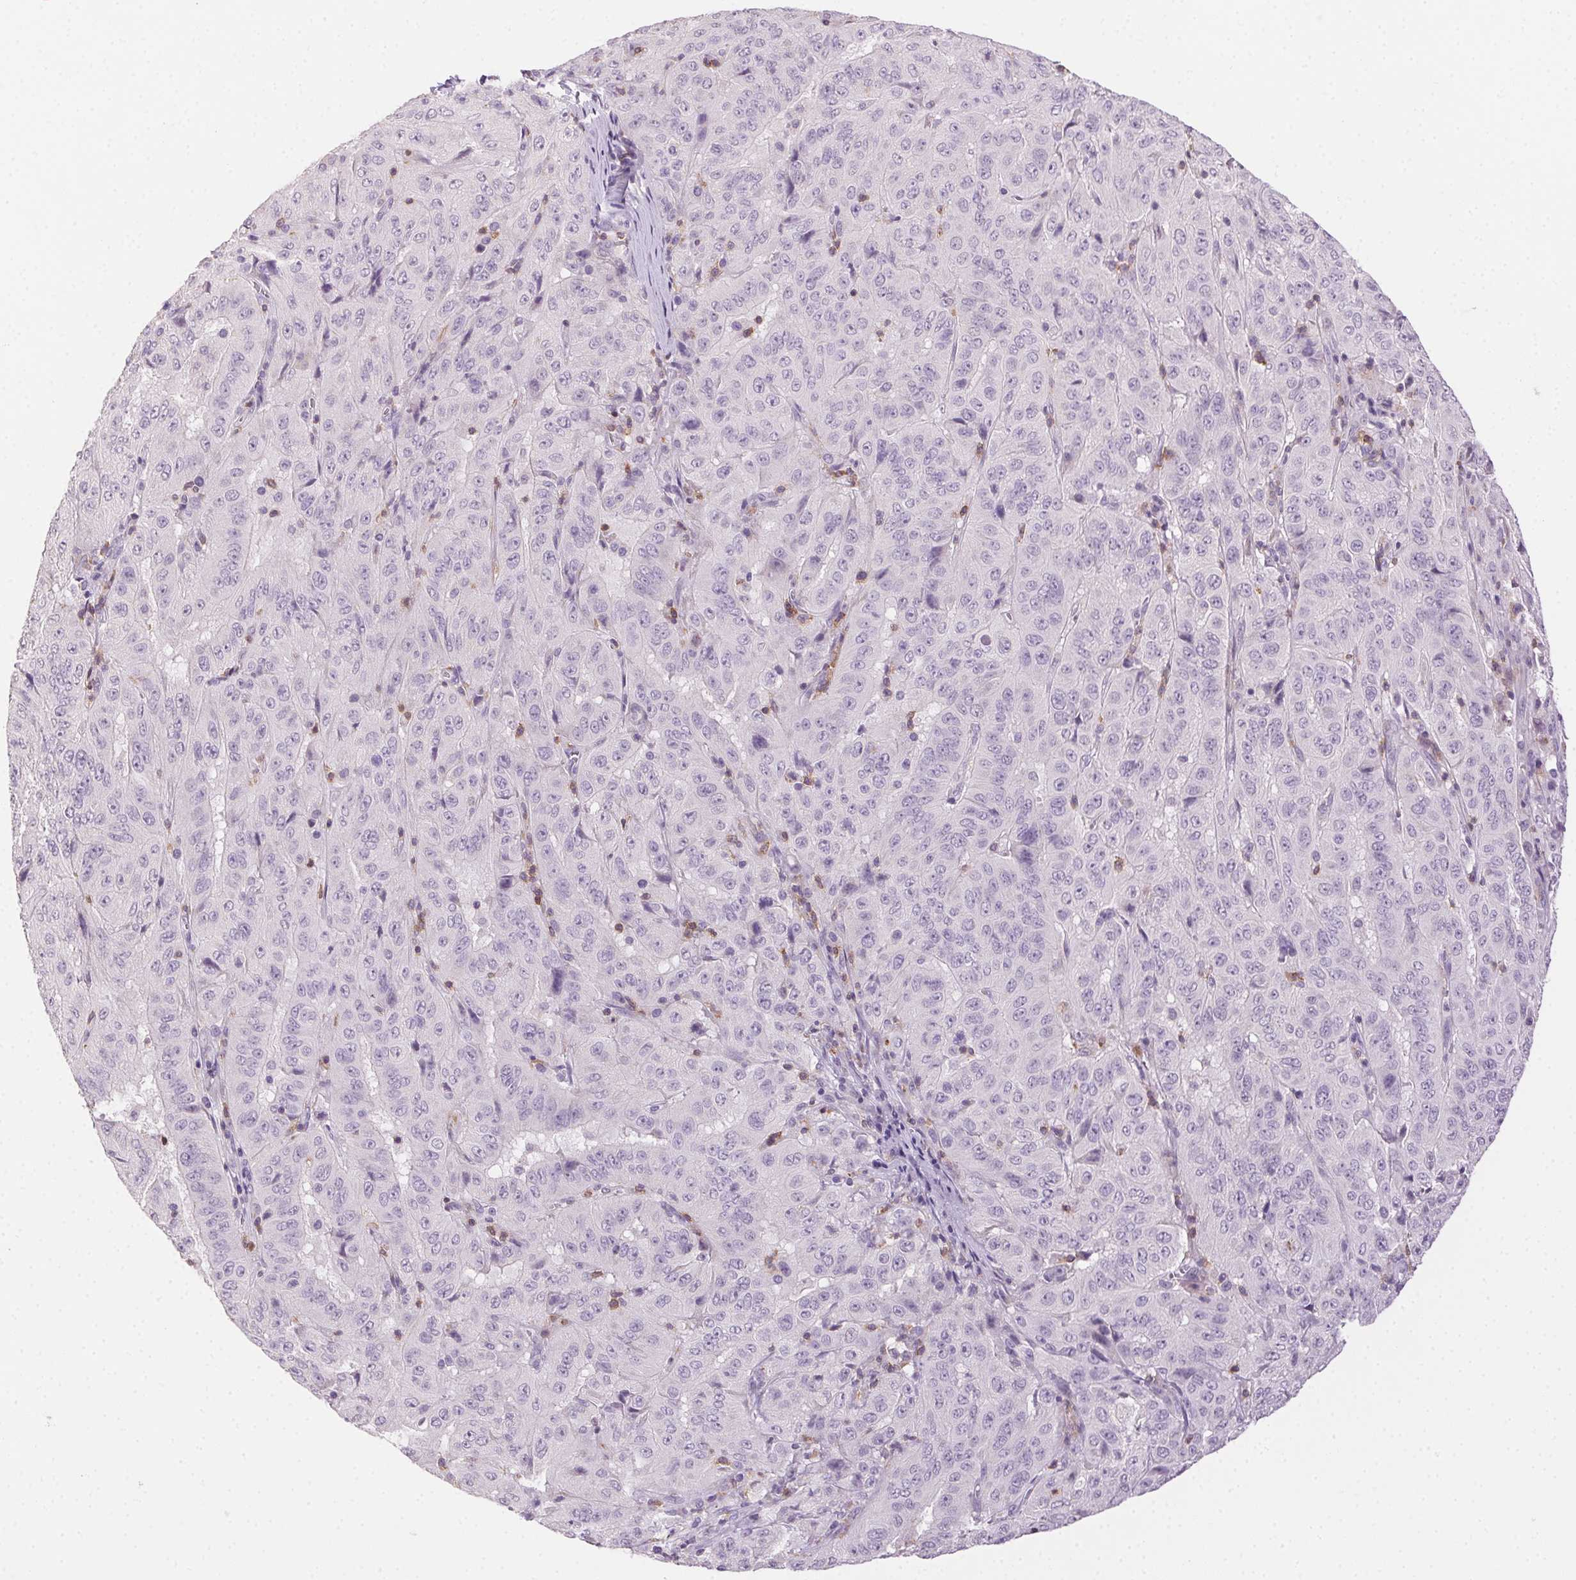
{"staining": {"intensity": "negative", "quantity": "none", "location": "none"}, "tissue": "pancreatic cancer", "cell_type": "Tumor cells", "image_type": "cancer", "snomed": [{"axis": "morphology", "description": "Adenocarcinoma, NOS"}, {"axis": "topography", "description": "Pancreas"}], "caption": "Immunohistochemistry (IHC) photomicrograph of adenocarcinoma (pancreatic) stained for a protein (brown), which exhibits no staining in tumor cells.", "gene": "AKAP5", "patient": {"sex": "male", "age": 63}}